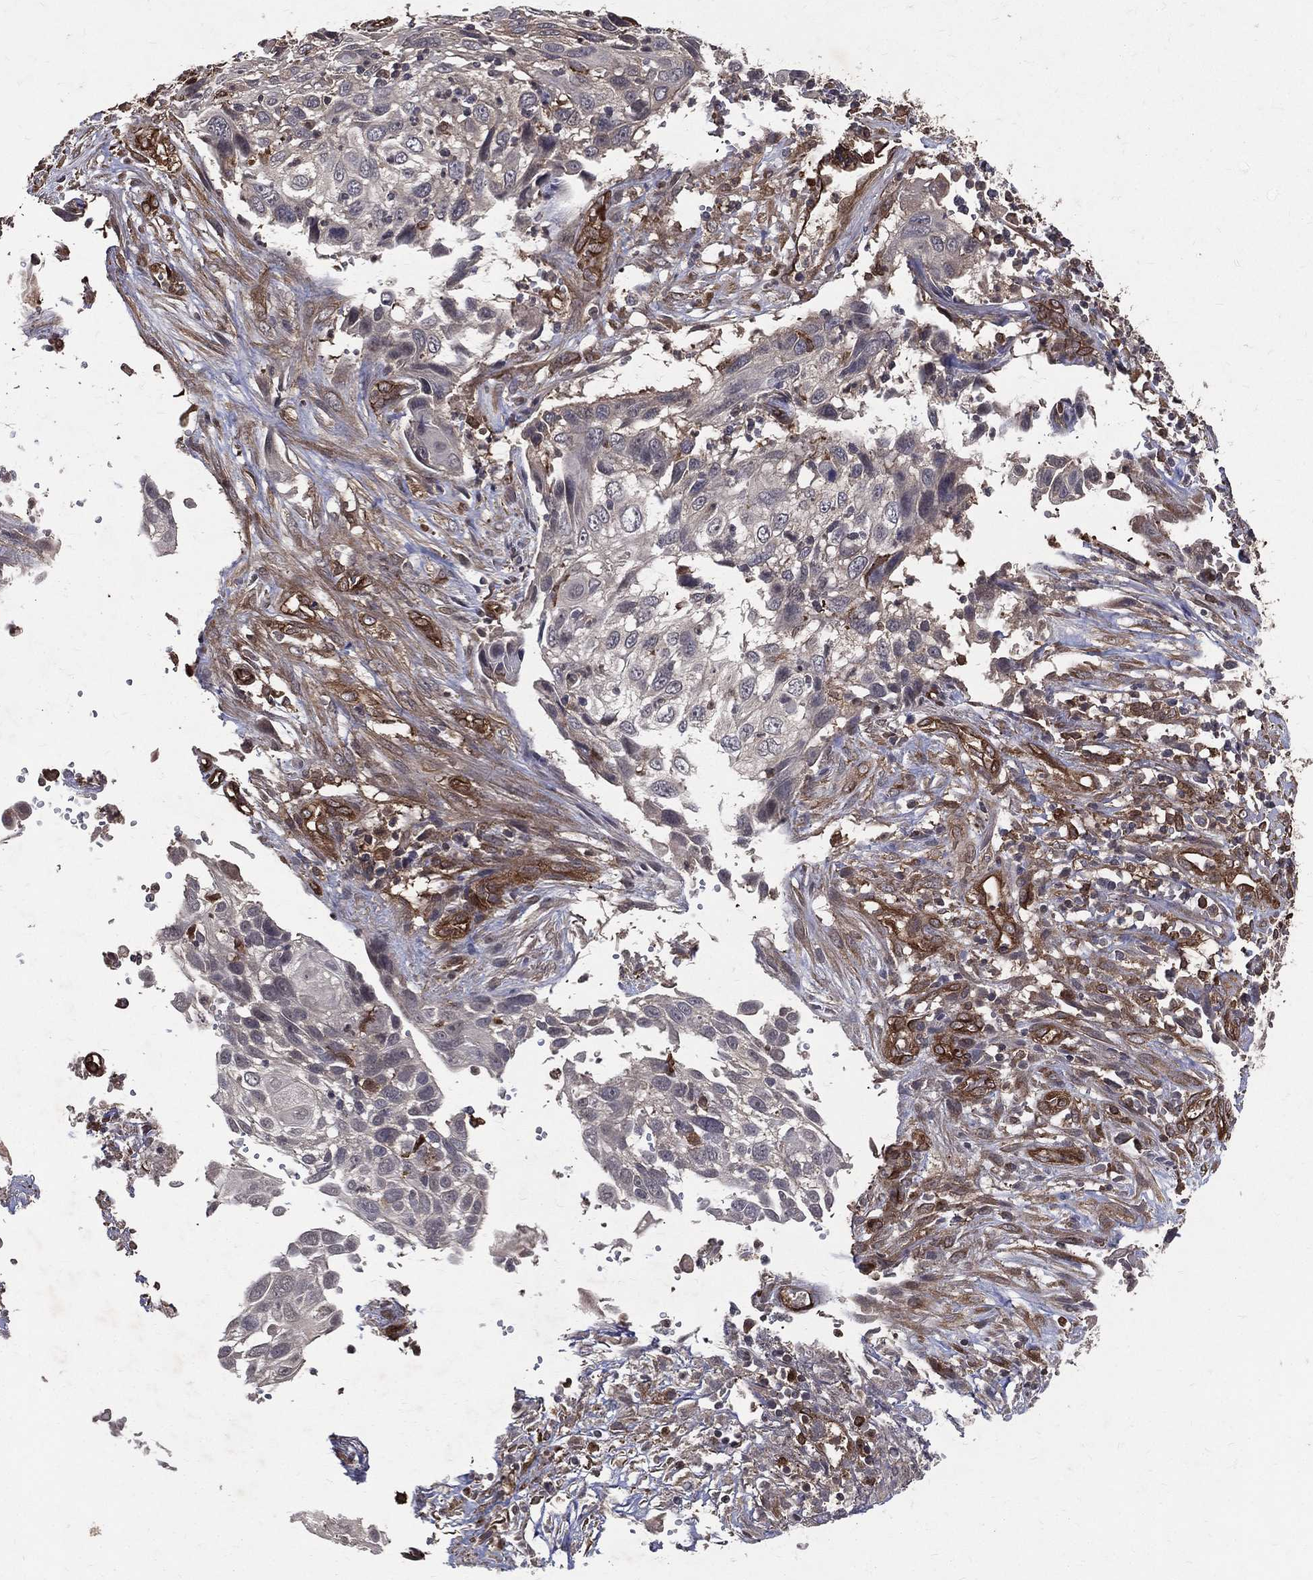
{"staining": {"intensity": "negative", "quantity": "none", "location": "none"}, "tissue": "cervical cancer", "cell_type": "Tumor cells", "image_type": "cancer", "snomed": [{"axis": "morphology", "description": "Squamous cell carcinoma, NOS"}, {"axis": "topography", "description": "Cervix"}], "caption": "Immunohistochemical staining of human squamous cell carcinoma (cervical) reveals no significant staining in tumor cells.", "gene": "DPYSL2", "patient": {"sex": "female", "age": 70}}